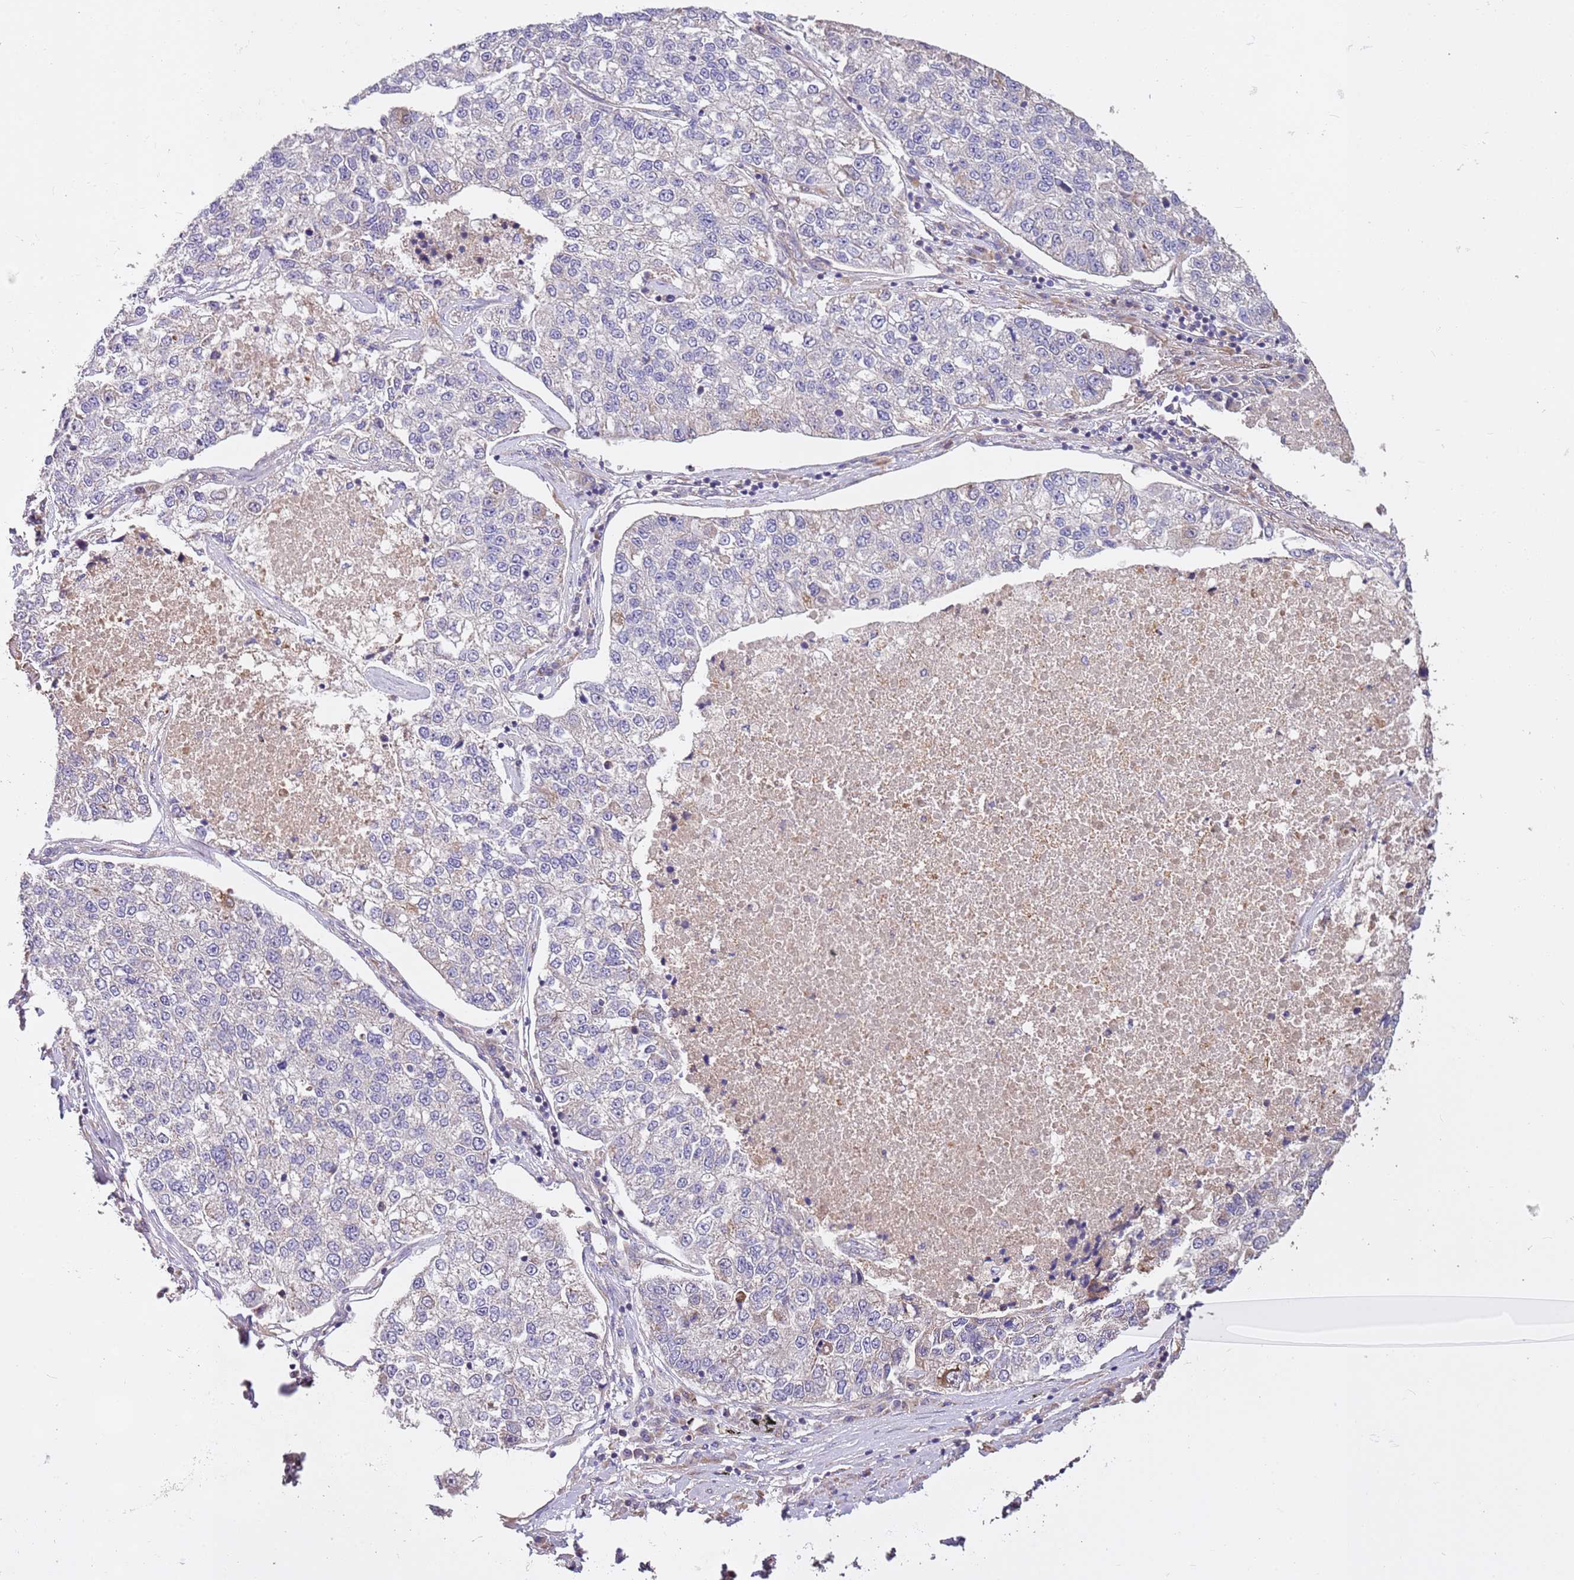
{"staining": {"intensity": "negative", "quantity": "none", "location": "none"}, "tissue": "lung cancer", "cell_type": "Tumor cells", "image_type": "cancer", "snomed": [{"axis": "morphology", "description": "Adenocarcinoma, NOS"}, {"axis": "topography", "description": "Lung"}], "caption": "A high-resolution micrograph shows IHC staining of lung cancer (adenocarcinoma), which exhibits no significant staining in tumor cells.", "gene": "PIGA", "patient": {"sex": "male", "age": 49}}